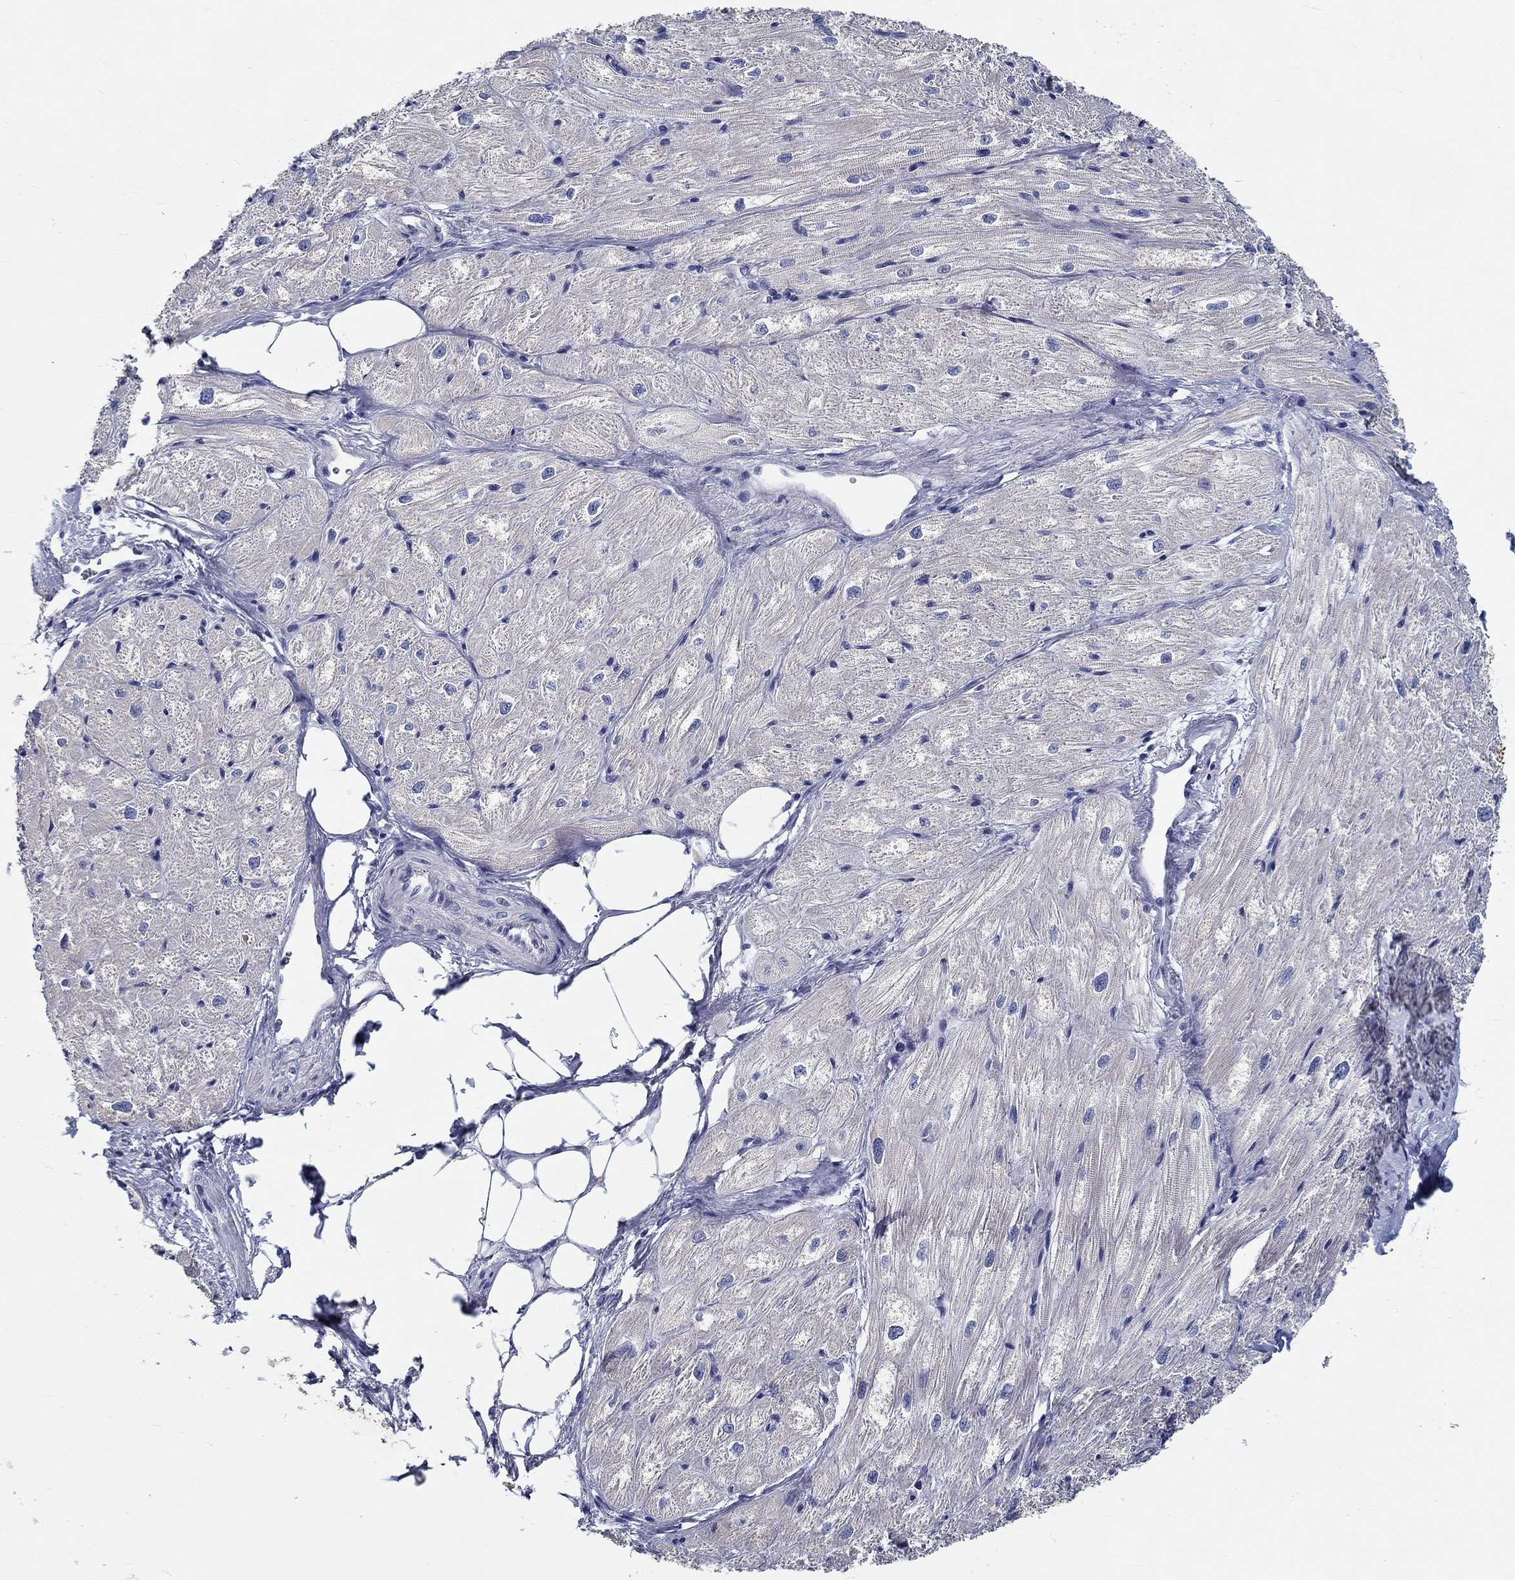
{"staining": {"intensity": "negative", "quantity": "none", "location": "none"}, "tissue": "heart muscle", "cell_type": "Cardiomyocytes", "image_type": "normal", "snomed": [{"axis": "morphology", "description": "Normal tissue, NOS"}, {"axis": "topography", "description": "Heart"}], "caption": "This is an immunohistochemistry histopathology image of normal human heart muscle. There is no positivity in cardiomyocytes.", "gene": "MYBPC1", "patient": {"sex": "male", "age": 57}}